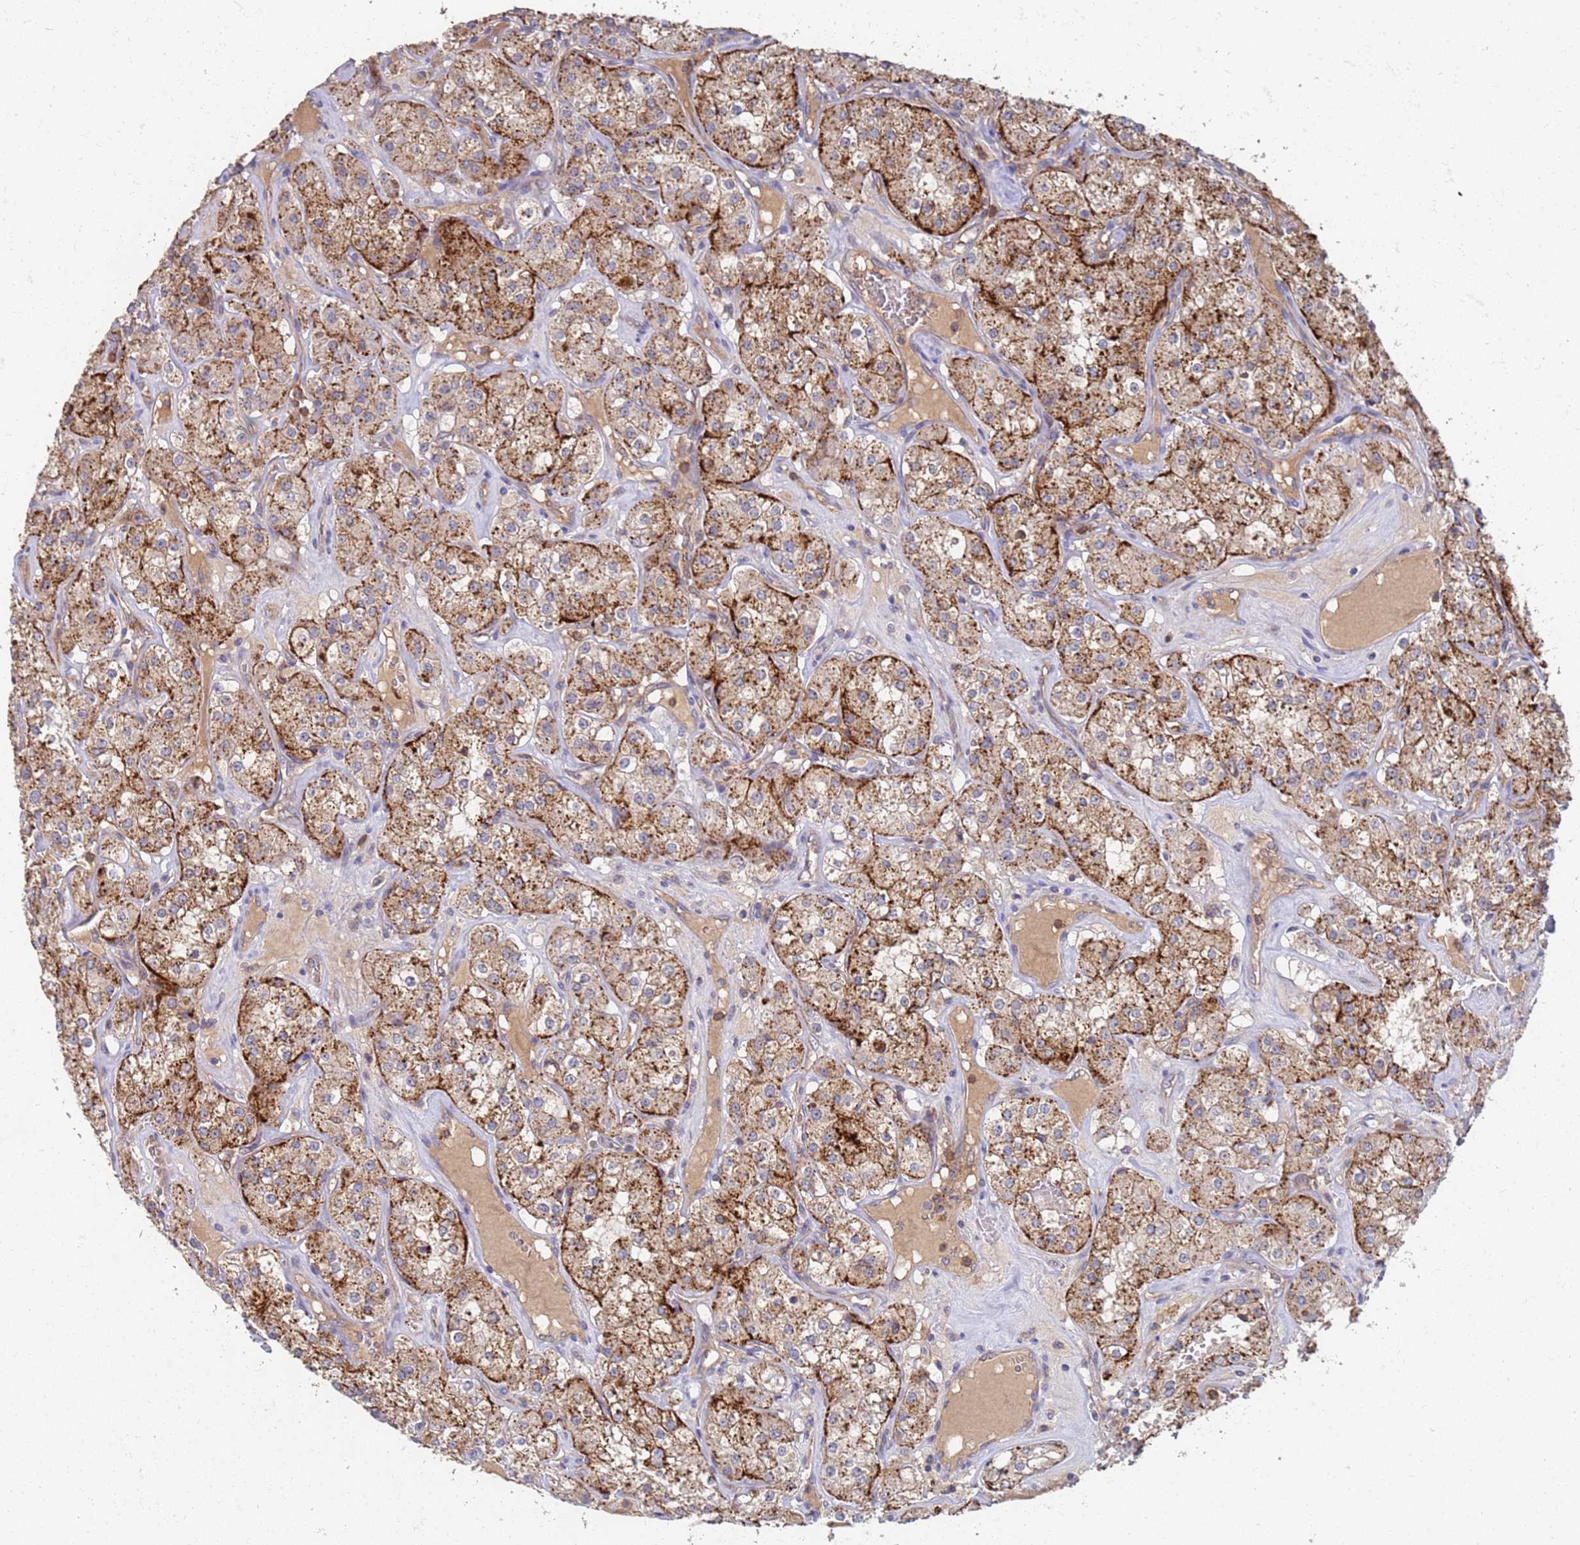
{"staining": {"intensity": "strong", "quantity": ">75%", "location": "cytoplasmic/membranous"}, "tissue": "renal cancer", "cell_type": "Tumor cells", "image_type": "cancer", "snomed": [{"axis": "morphology", "description": "Adenocarcinoma, NOS"}, {"axis": "topography", "description": "Kidney"}], "caption": "Adenocarcinoma (renal) tissue displays strong cytoplasmic/membranous positivity in approximately >75% of tumor cells", "gene": "ABCB6", "patient": {"sex": "male", "age": 77}}